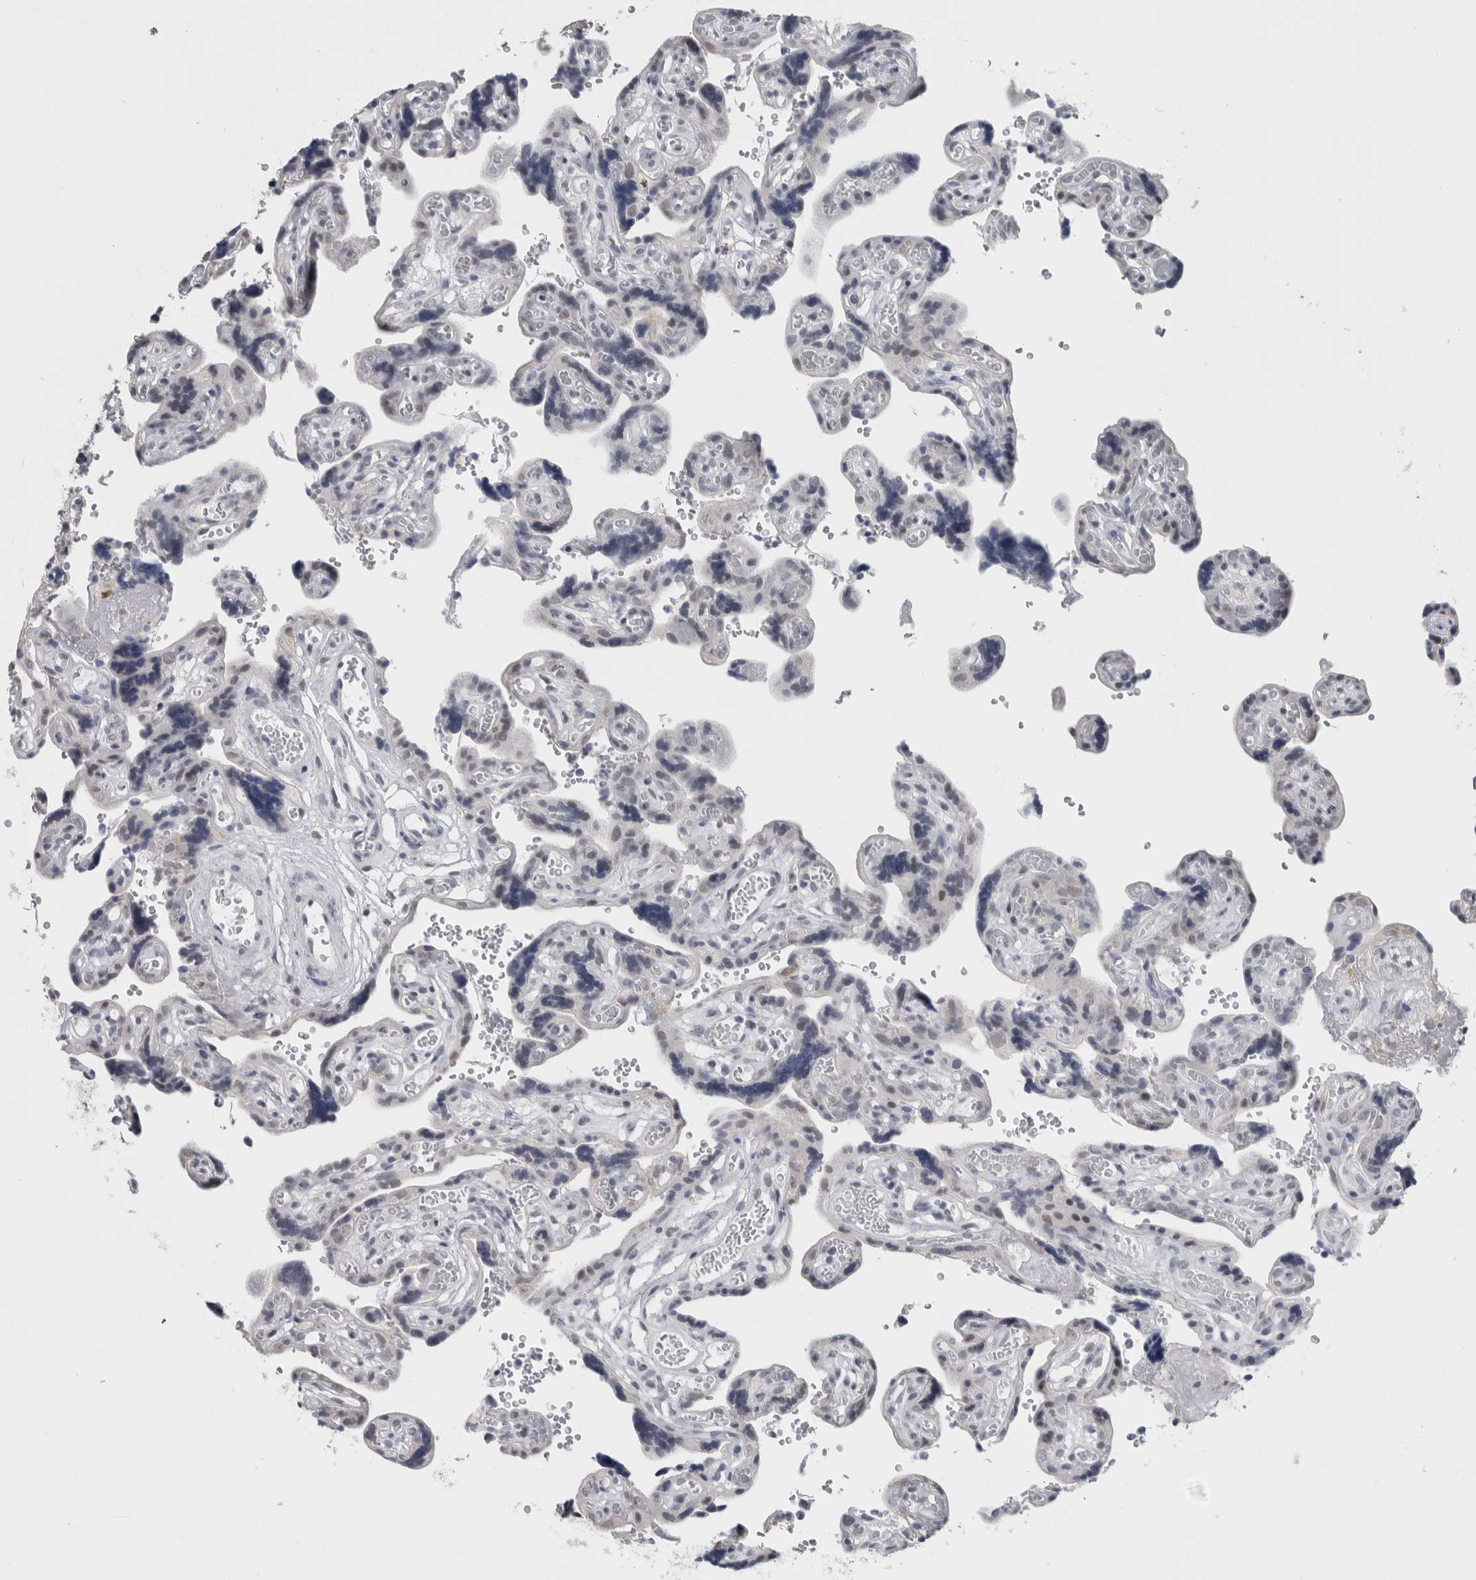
{"staining": {"intensity": "negative", "quantity": "none", "location": "none"}, "tissue": "placenta", "cell_type": "Decidual cells", "image_type": "normal", "snomed": [{"axis": "morphology", "description": "Normal tissue, NOS"}, {"axis": "topography", "description": "Placenta"}], "caption": "Protein analysis of benign placenta demonstrates no significant staining in decidual cells.", "gene": "TMEM242", "patient": {"sex": "female", "age": 30}}